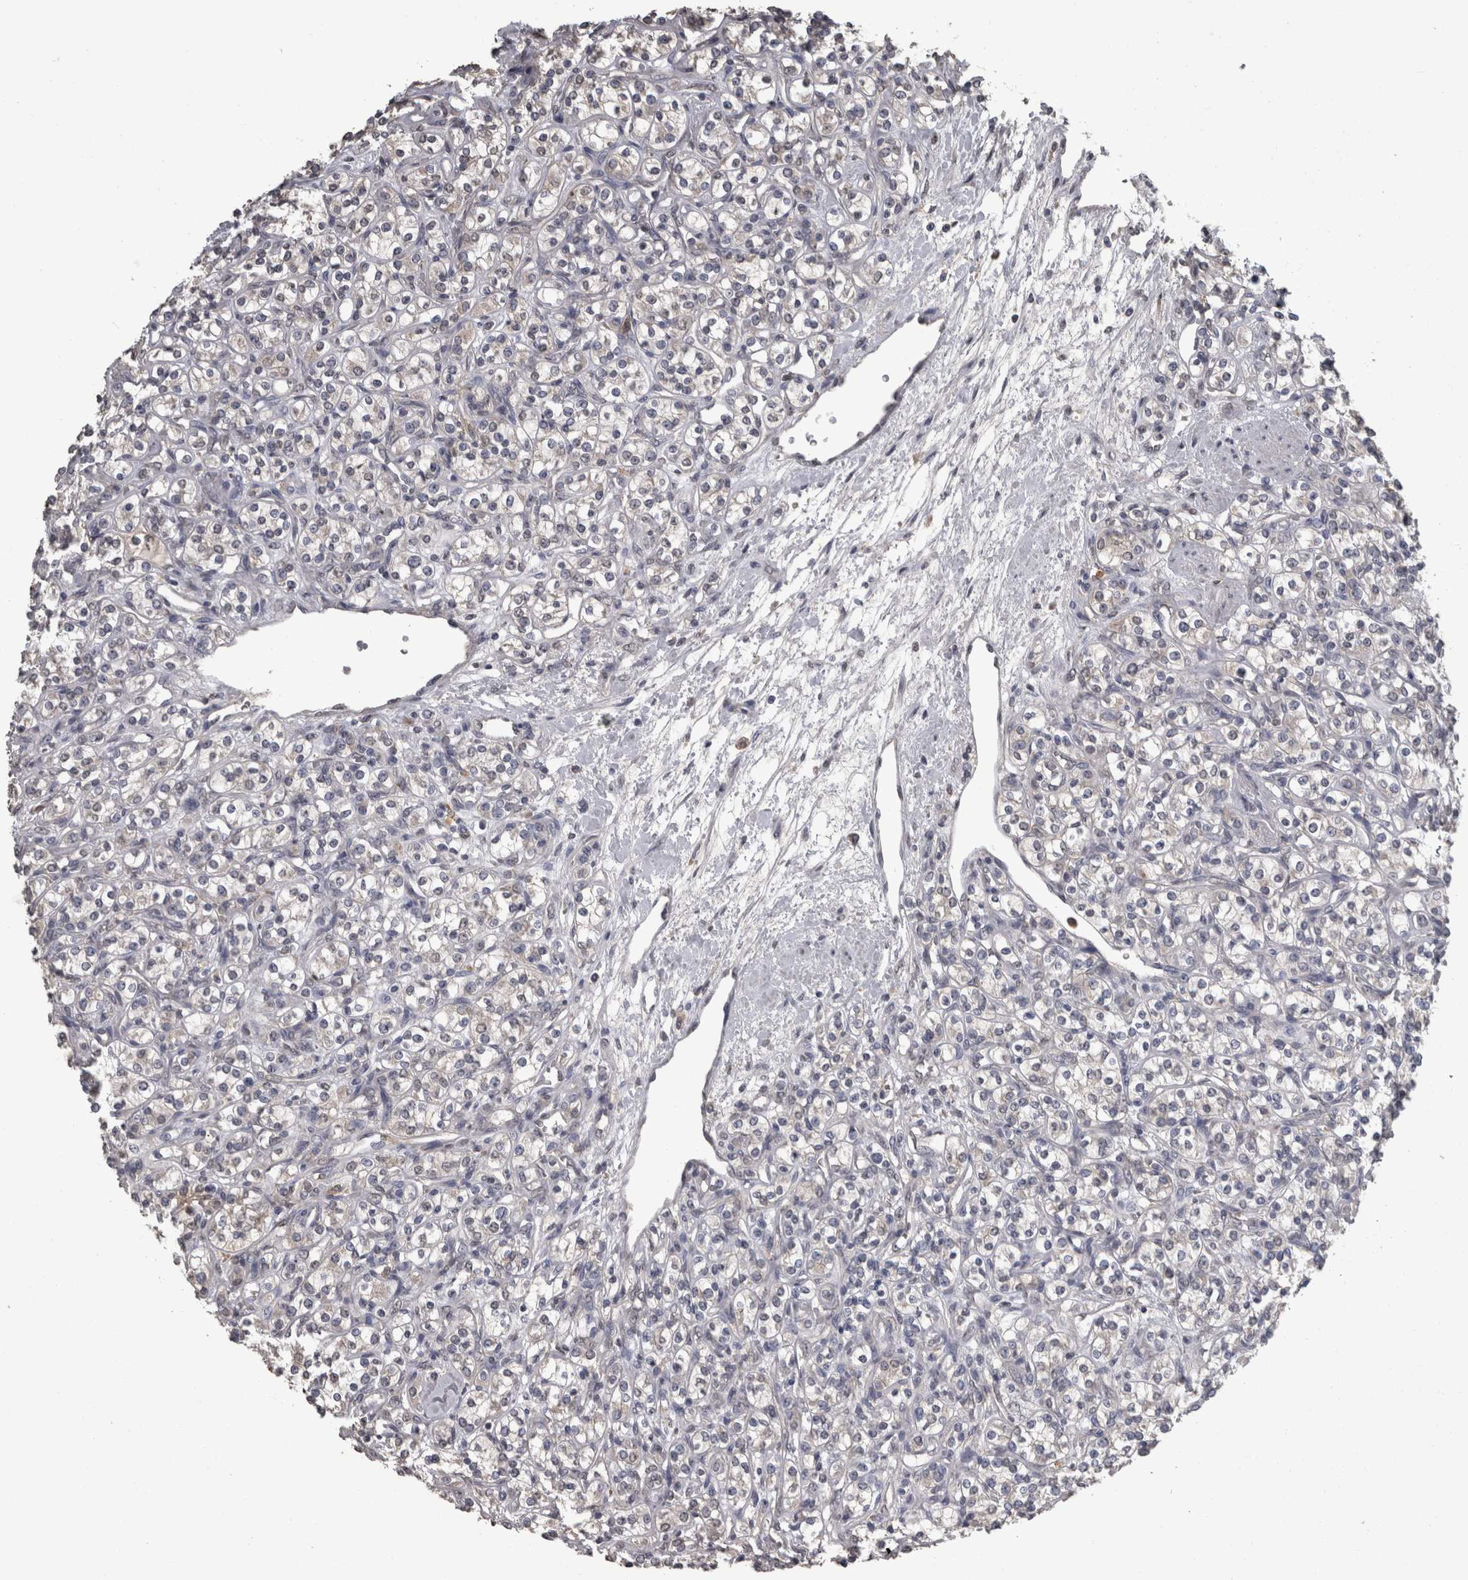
{"staining": {"intensity": "negative", "quantity": "none", "location": "none"}, "tissue": "renal cancer", "cell_type": "Tumor cells", "image_type": "cancer", "snomed": [{"axis": "morphology", "description": "Adenocarcinoma, NOS"}, {"axis": "topography", "description": "Kidney"}], "caption": "IHC photomicrograph of neoplastic tissue: human renal cancer stained with DAB demonstrates no significant protein staining in tumor cells.", "gene": "PIK3AP1", "patient": {"sex": "male", "age": 77}}